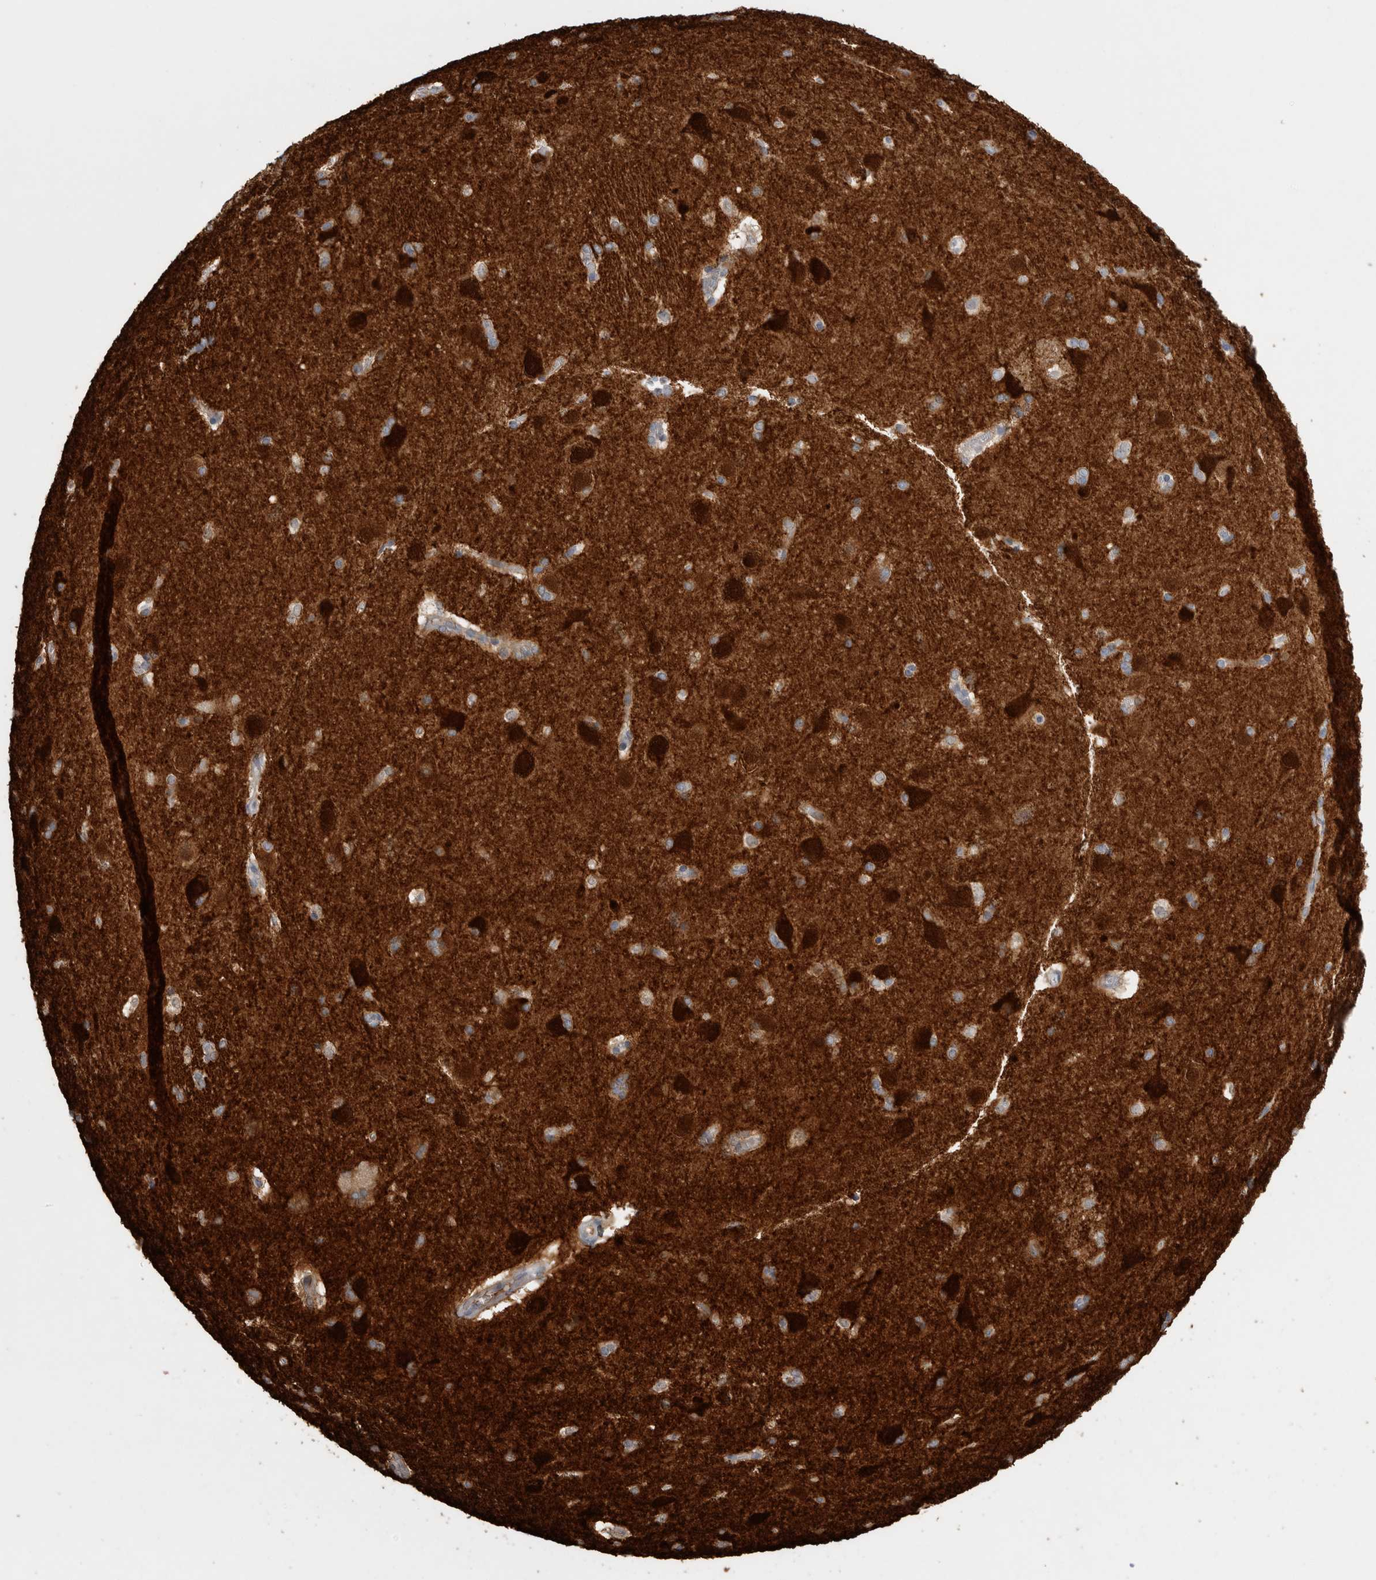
{"staining": {"intensity": "moderate", "quantity": "<25%", "location": "cytoplasmic/membranous"}, "tissue": "caudate", "cell_type": "Glial cells", "image_type": "normal", "snomed": [{"axis": "morphology", "description": "Normal tissue, NOS"}, {"axis": "topography", "description": "Lateral ventricle wall"}], "caption": "Moderate cytoplasmic/membranous positivity for a protein is identified in about <25% of glial cells of normal caudate using immunohistochemistry (IHC).", "gene": "PPP3CC", "patient": {"sex": "female", "age": 19}}